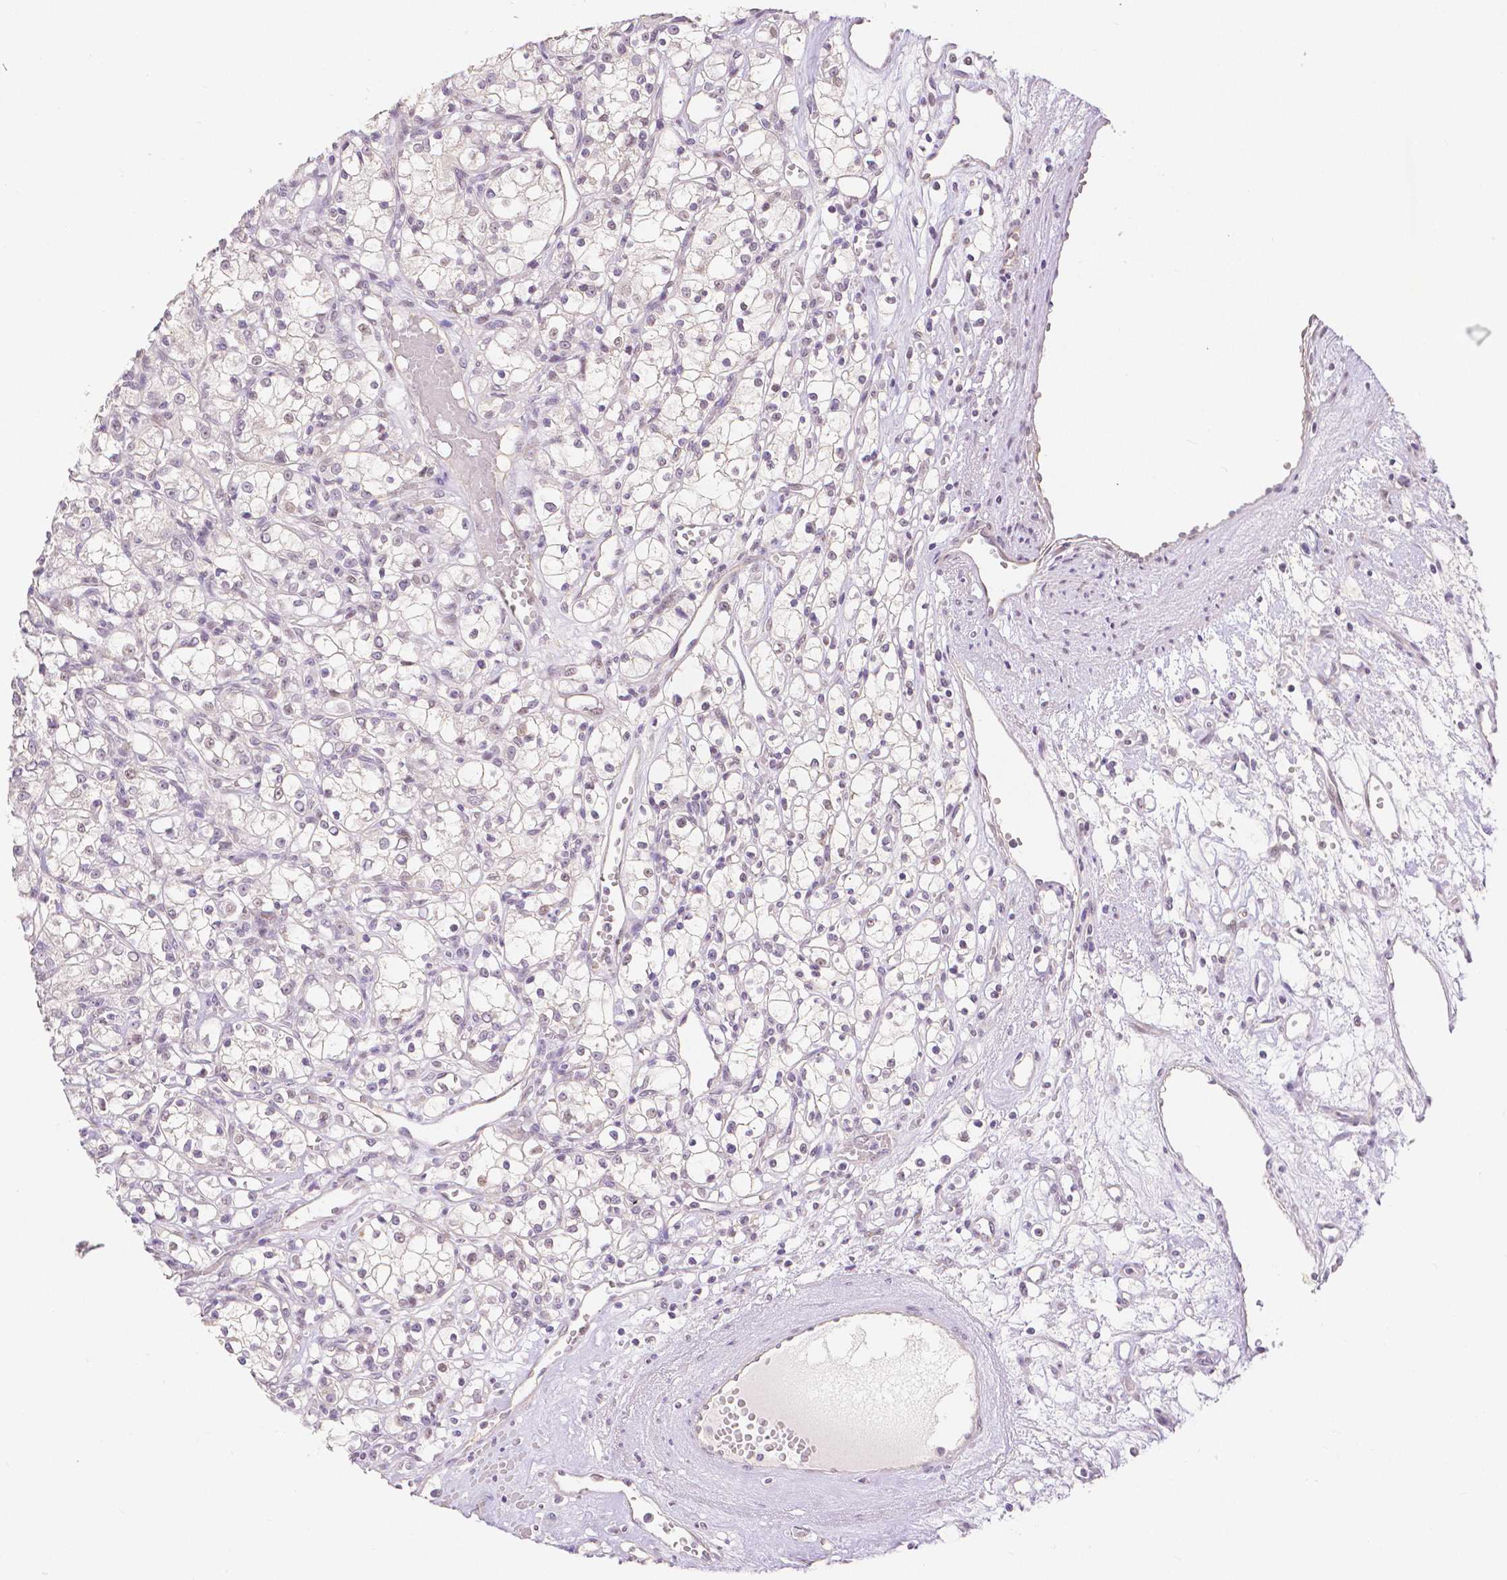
{"staining": {"intensity": "negative", "quantity": "none", "location": "none"}, "tissue": "renal cancer", "cell_type": "Tumor cells", "image_type": "cancer", "snomed": [{"axis": "morphology", "description": "Adenocarcinoma, NOS"}, {"axis": "topography", "description": "Kidney"}], "caption": "Immunohistochemical staining of human renal adenocarcinoma reveals no significant expression in tumor cells. The staining was performed using DAB to visualize the protein expression in brown, while the nuclei were stained in blue with hematoxylin (Magnification: 20x).", "gene": "OCLN", "patient": {"sex": "female", "age": 59}}